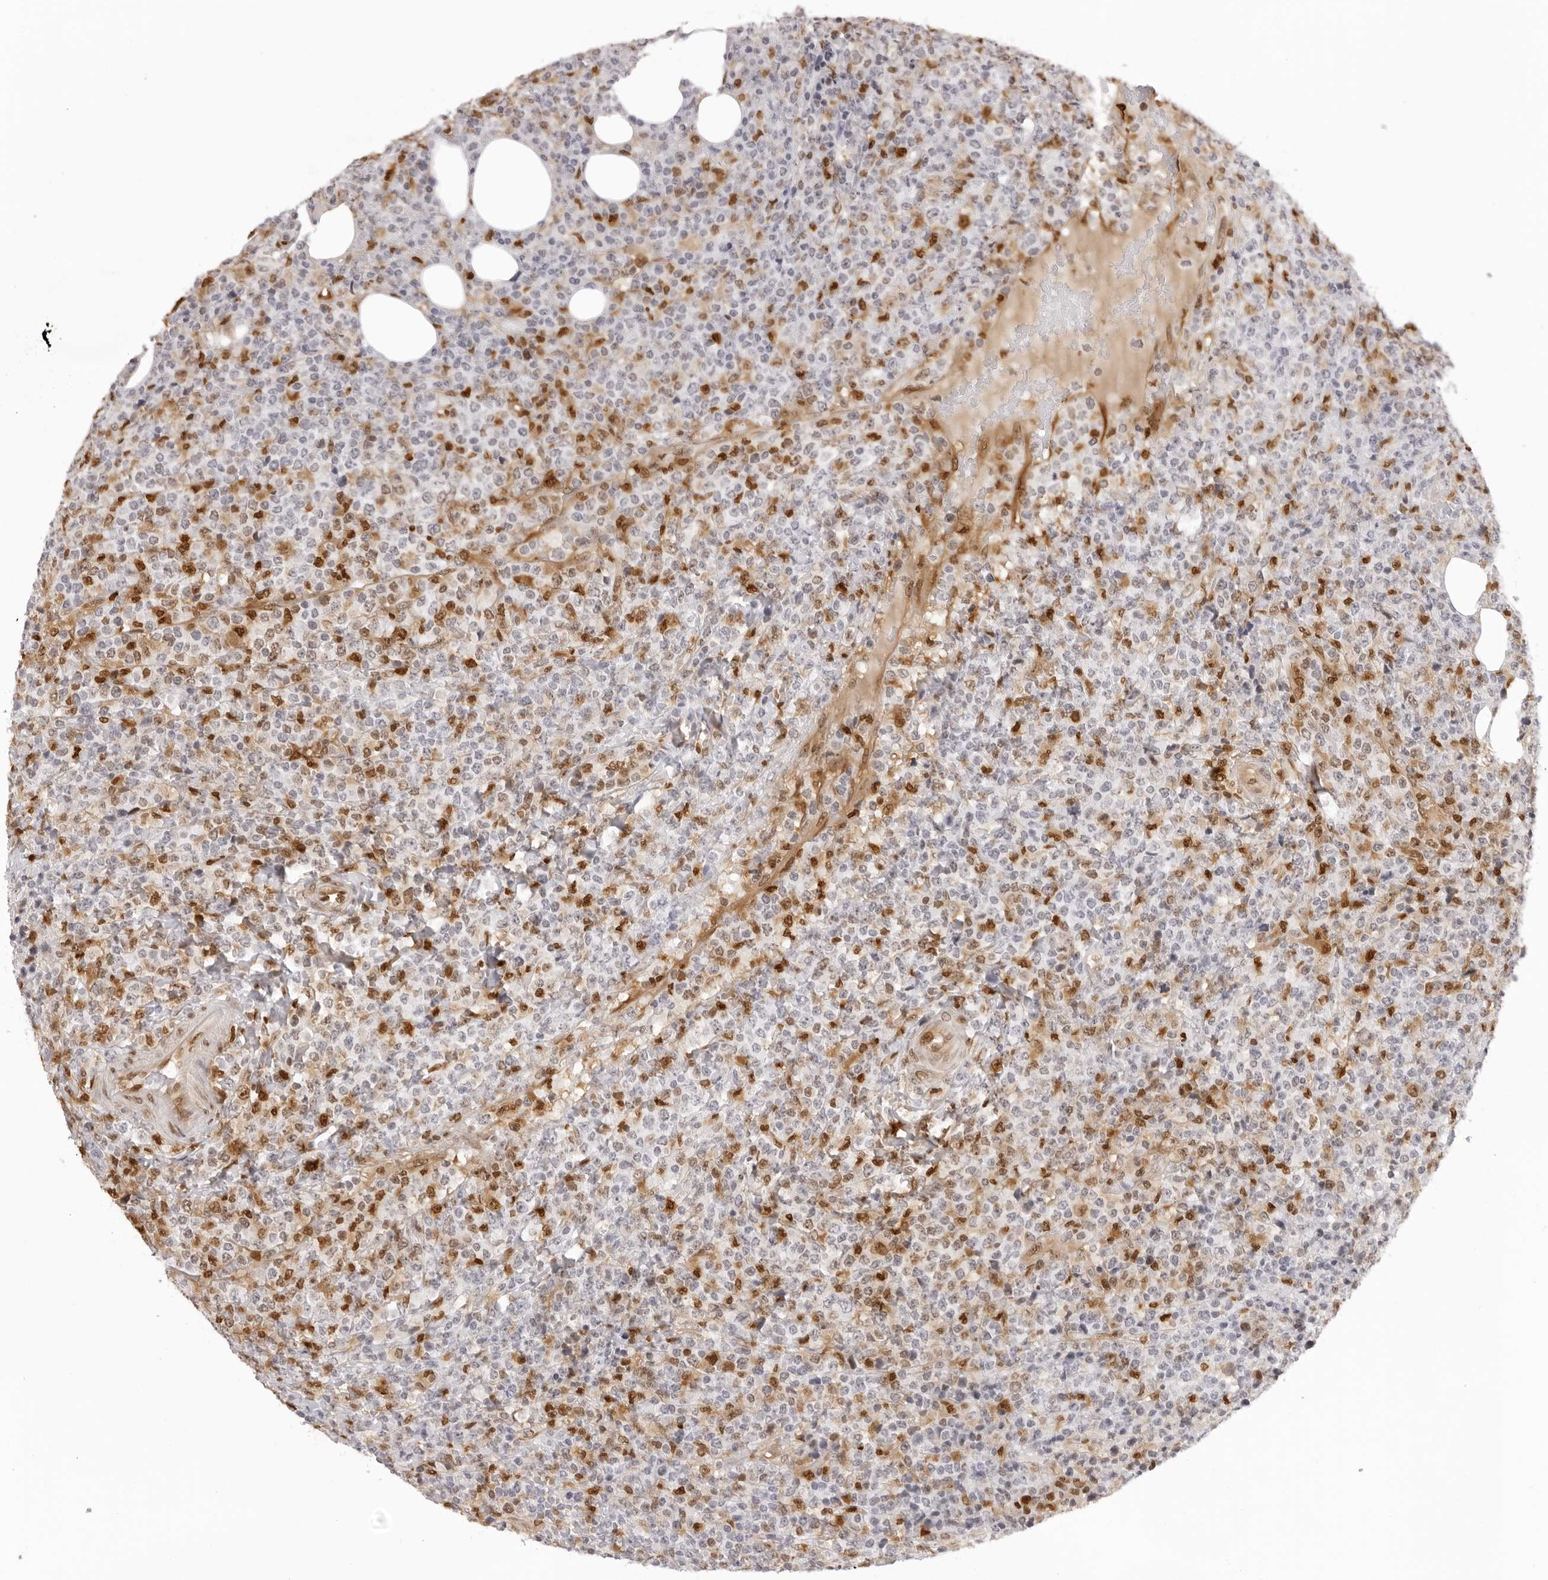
{"staining": {"intensity": "moderate", "quantity": "<25%", "location": "cytoplasmic/membranous,nuclear"}, "tissue": "lymphoma", "cell_type": "Tumor cells", "image_type": "cancer", "snomed": [{"axis": "morphology", "description": "Malignant lymphoma, non-Hodgkin's type, High grade"}, {"axis": "topography", "description": "Lymph node"}], "caption": "An image showing moderate cytoplasmic/membranous and nuclear positivity in approximately <25% of tumor cells in malignant lymphoma, non-Hodgkin's type (high-grade), as visualized by brown immunohistochemical staining.", "gene": "HSPA4", "patient": {"sex": "male", "age": 13}}